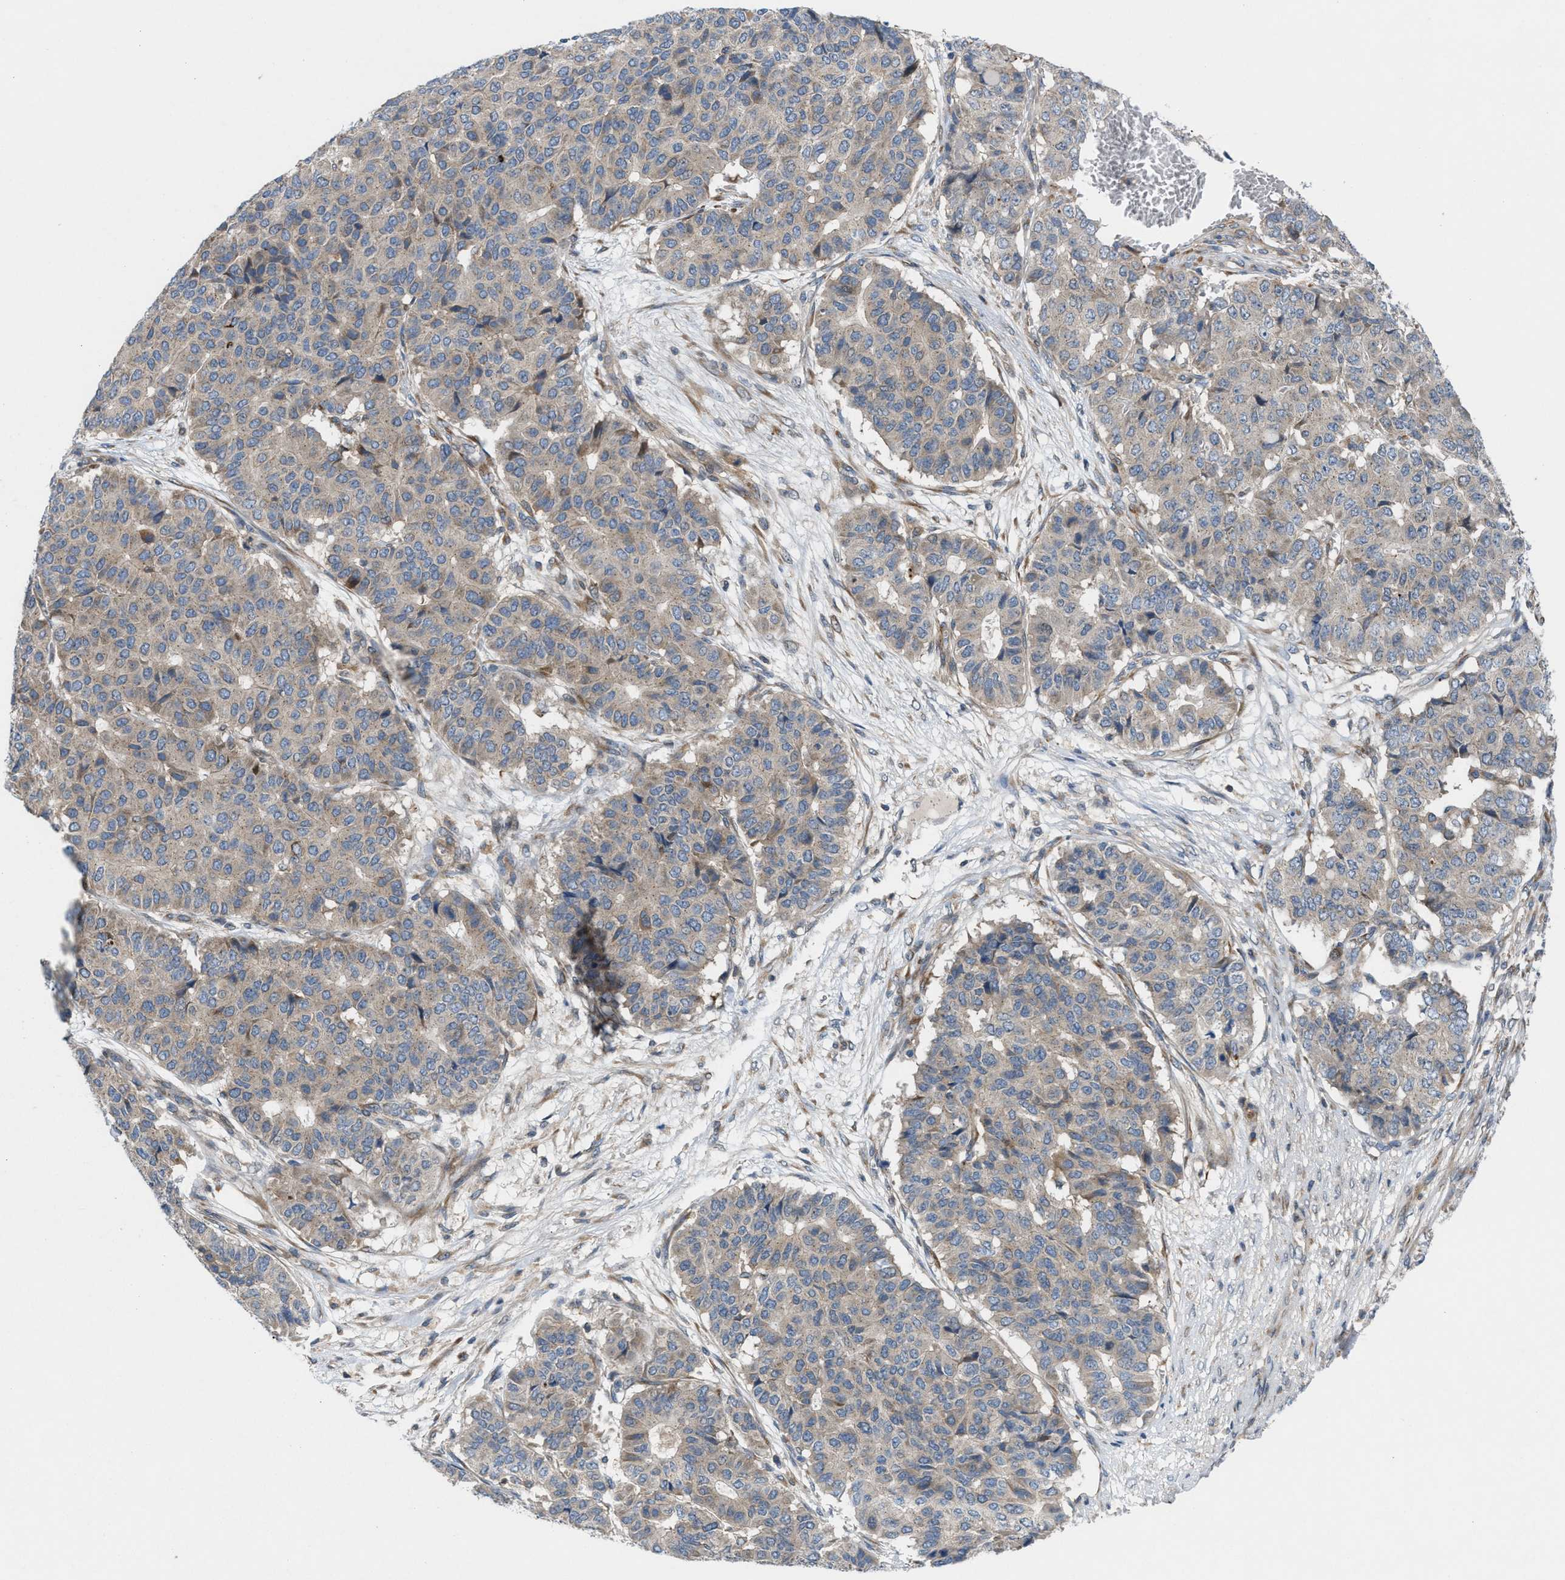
{"staining": {"intensity": "weak", "quantity": "<25%", "location": "cytoplasmic/membranous"}, "tissue": "pancreatic cancer", "cell_type": "Tumor cells", "image_type": "cancer", "snomed": [{"axis": "morphology", "description": "Adenocarcinoma, NOS"}, {"axis": "topography", "description": "Pancreas"}], "caption": "The image shows no staining of tumor cells in adenocarcinoma (pancreatic). Brightfield microscopy of IHC stained with DAB (3,3'-diaminobenzidine) (brown) and hematoxylin (blue), captured at high magnification.", "gene": "CYB5D1", "patient": {"sex": "male", "age": 50}}